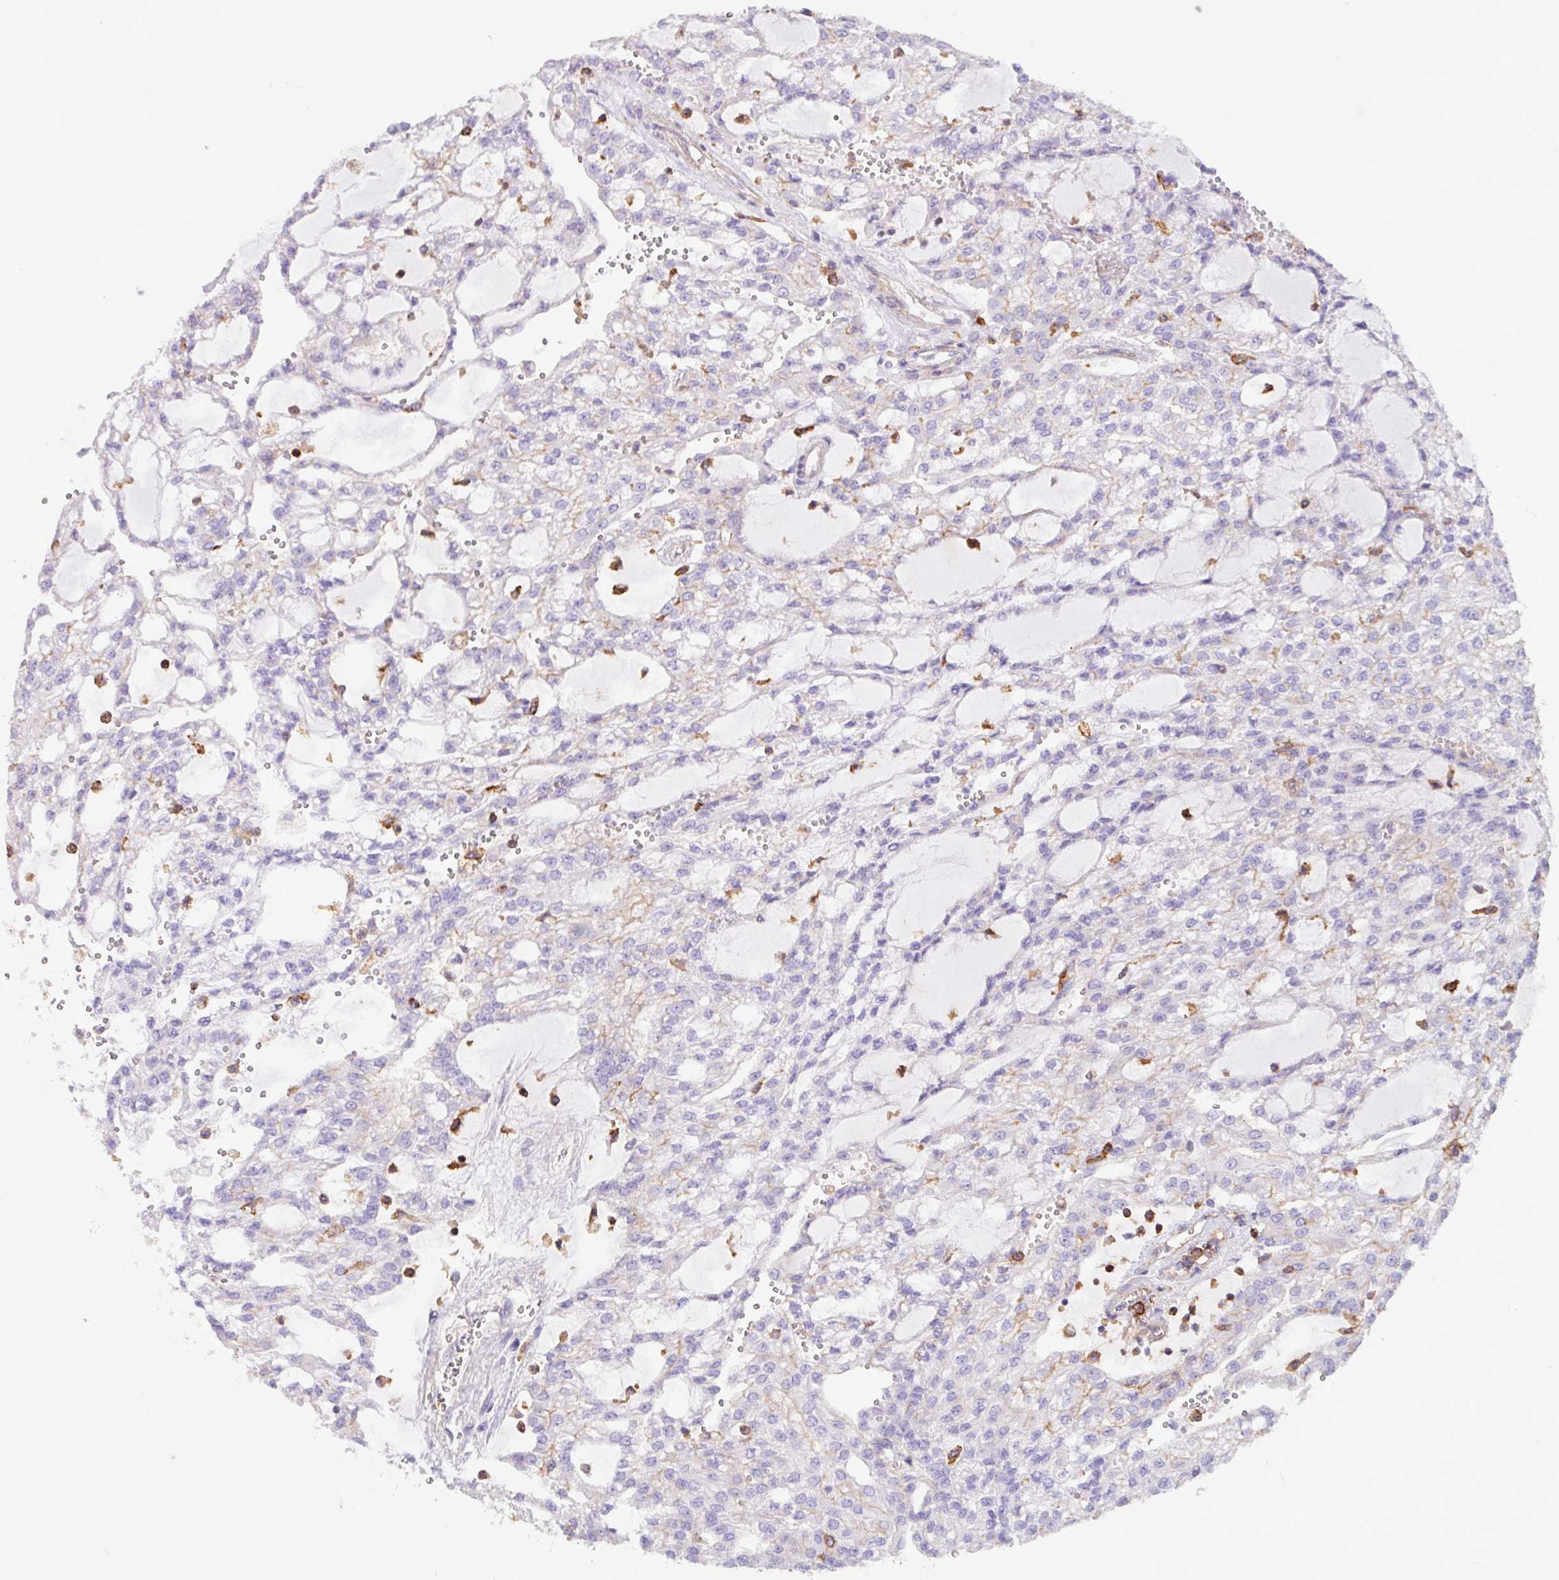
{"staining": {"intensity": "negative", "quantity": "none", "location": "none"}, "tissue": "renal cancer", "cell_type": "Tumor cells", "image_type": "cancer", "snomed": [{"axis": "morphology", "description": "Adenocarcinoma, NOS"}, {"axis": "topography", "description": "Kidney"}], "caption": "High magnification brightfield microscopy of adenocarcinoma (renal) stained with DAB (3,3'-diaminobenzidine) (brown) and counterstained with hematoxylin (blue): tumor cells show no significant positivity.", "gene": "PPP1R18", "patient": {"sex": "male", "age": 63}}